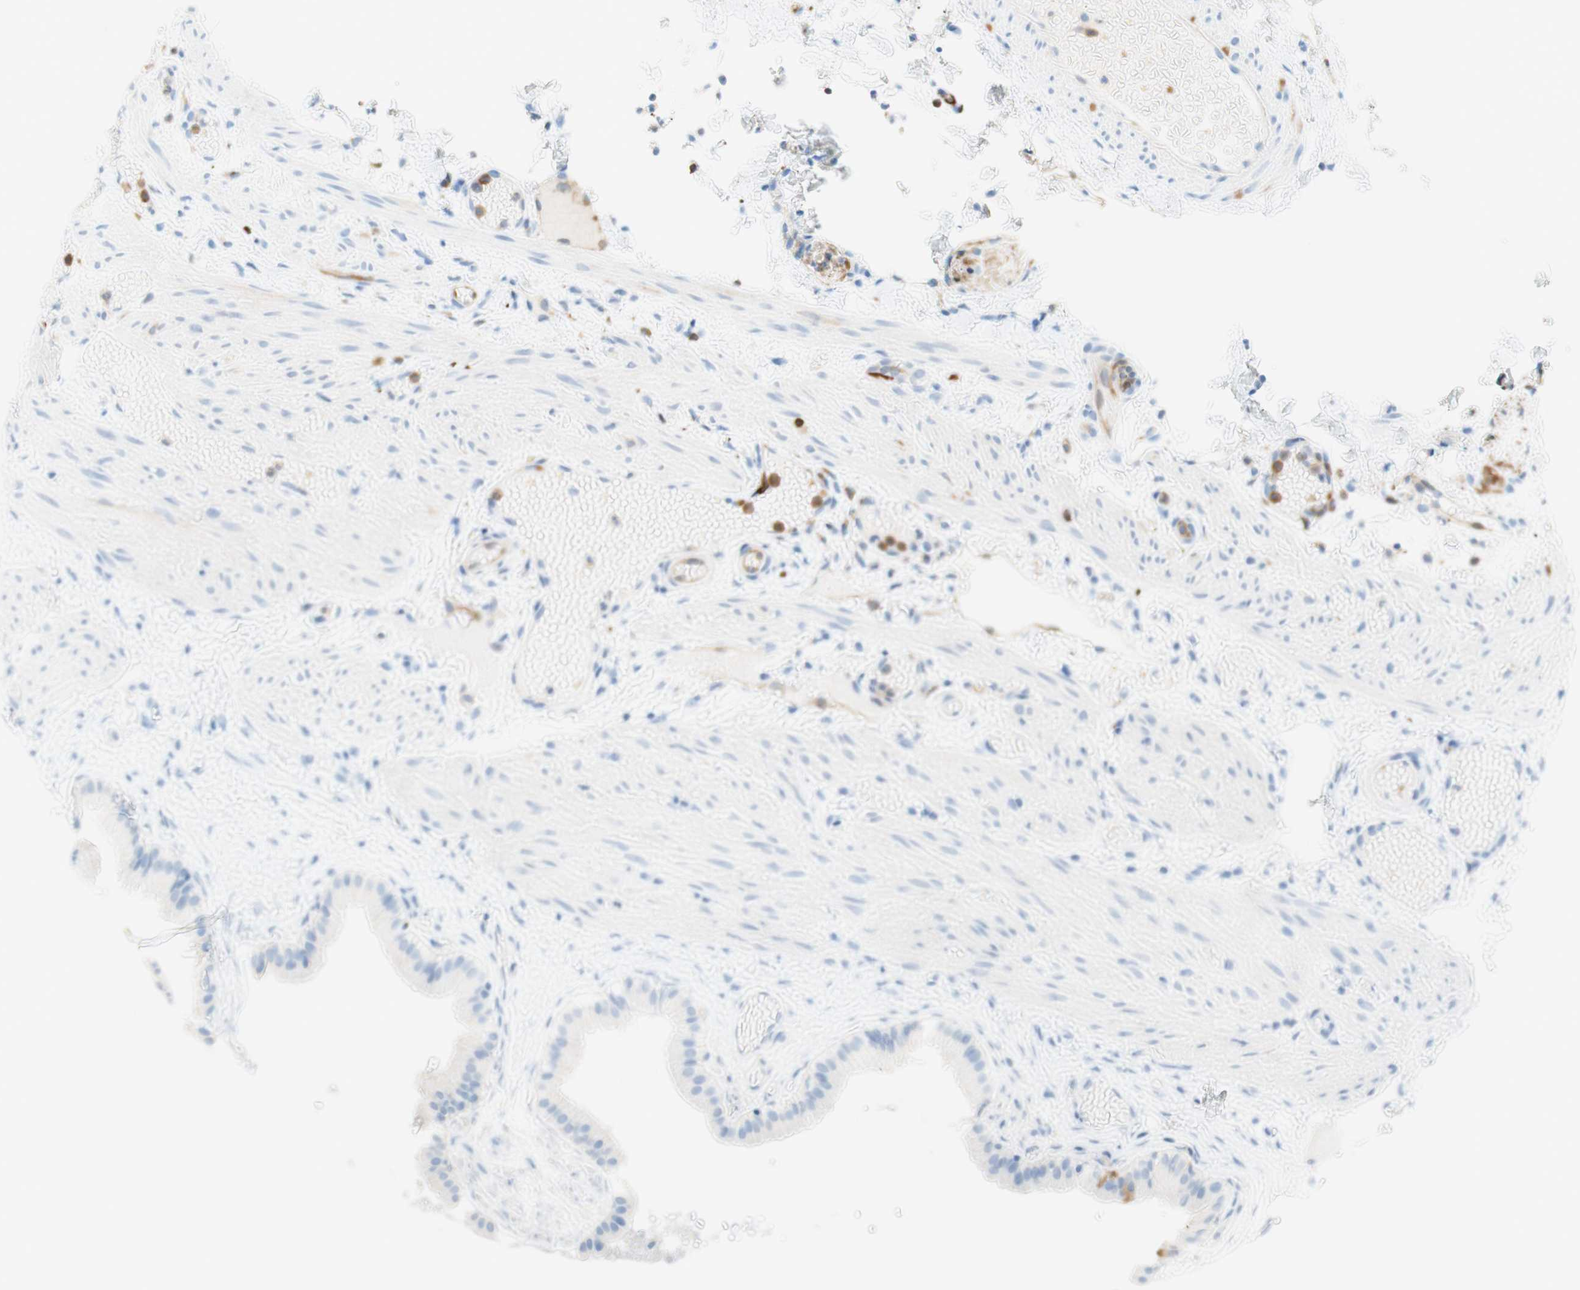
{"staining": {"intensity": "weak", "quantity": "<25%", "location": "cytoplasmic/membranous"}, "tissue": "gallbladder", "cell_type": "Glandular cells", "image_type": "normal", "snomed": [{"axis": "morphology", "description": "Normal tissue, NOS"}, {"axis": "topography", "description": "Gallbladder"}], "caption": "High power microscopy histopathology image of an immunohistochemistry (IHC) micrograph of benign gallbladder, revealing no significant staining in glandular cells.", "gene": "STMN1", "patient": {"sex": "female", "age": 26}}